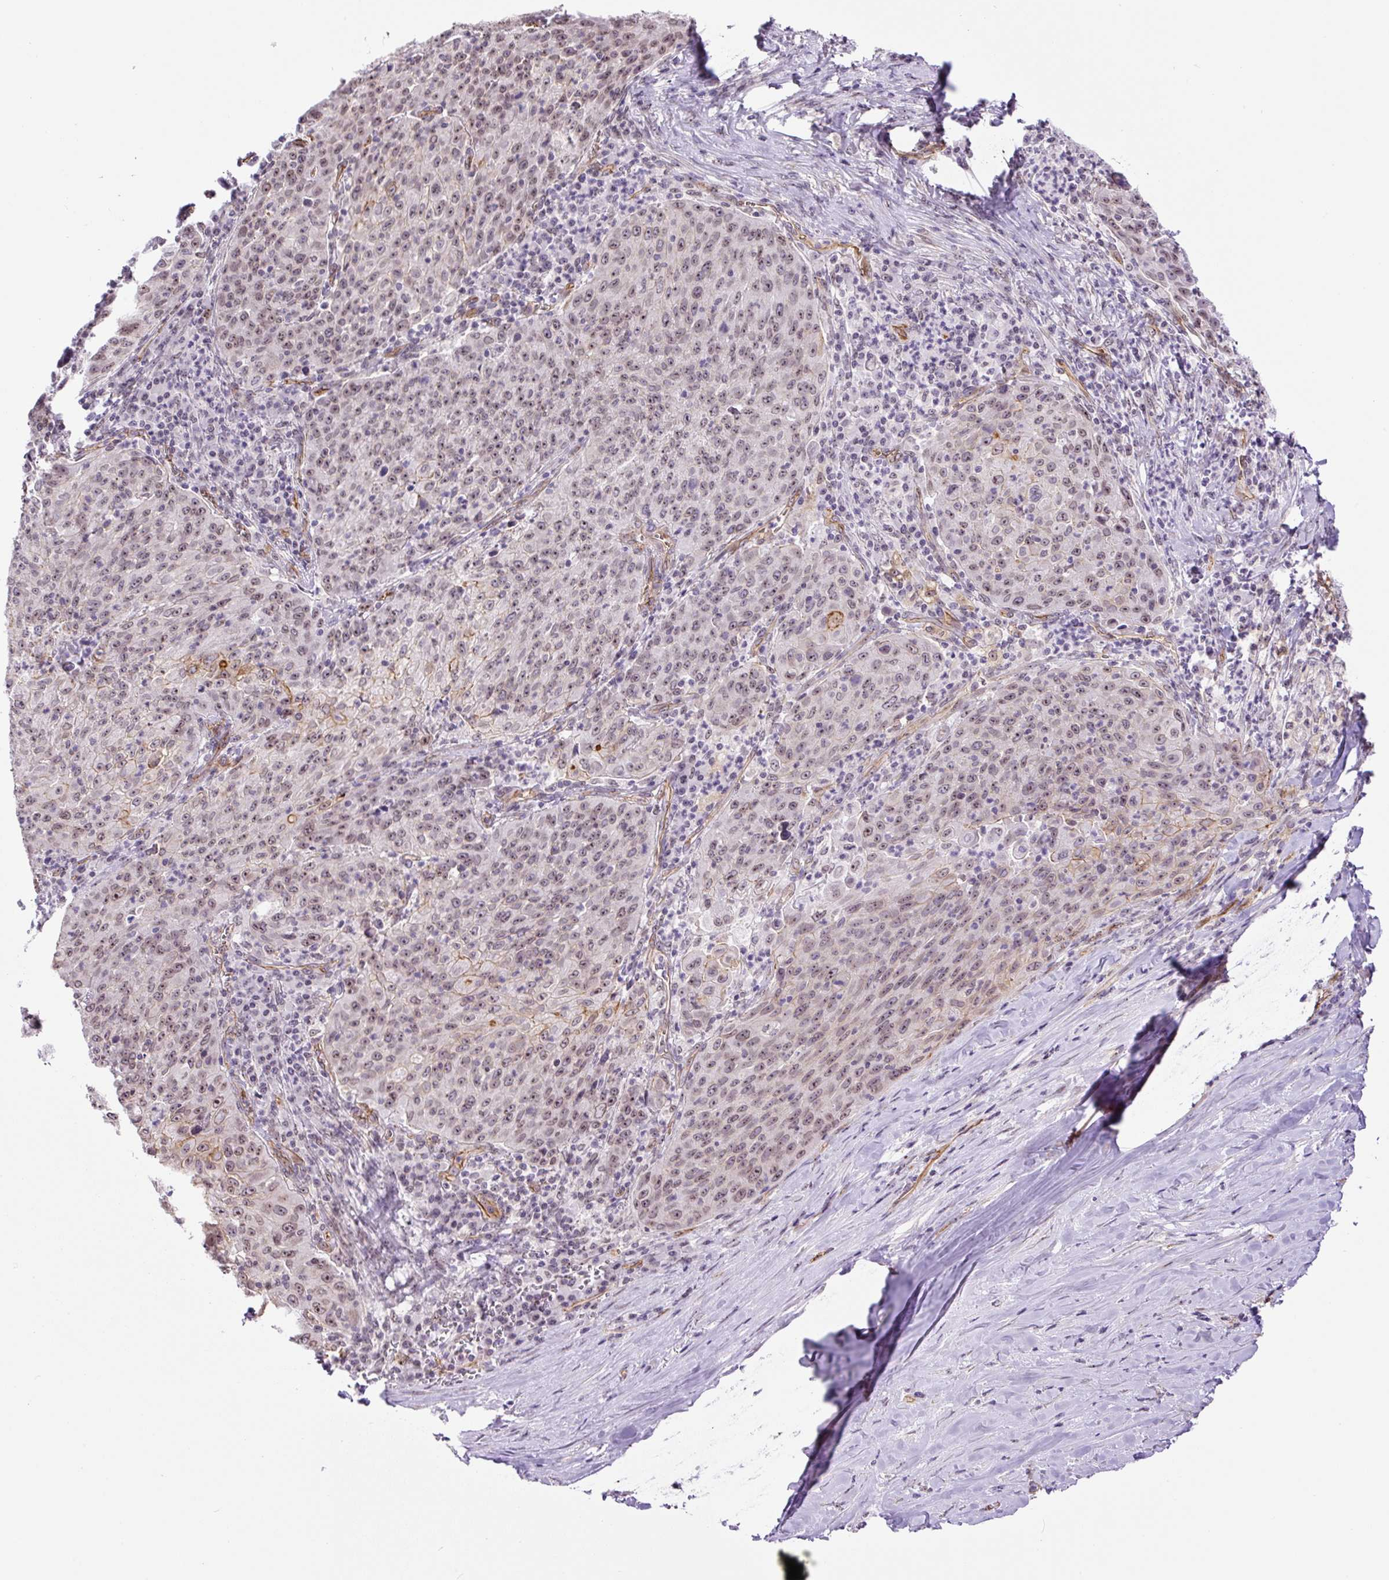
{"staining": {"intensity": "weak", "quantity": "<25%", "location": "nuclear"}, "tissue": "lung cancer", "cell_type": "Tumor cells", "image_type": "cancer", "snomed": [{"axis": "morphology", "description": "Squamous cell carcinoma, NOS"}, {"axis": "morphology", "description": "Squamous cell carcinoma, metastatic, NOS"}, {"axis": "topography", "description": "Bronchus"}, {"axis": "topography", "description": "Lung"}], "caption": "The micrograph shows no staining of tumor cells in lung cancer (metastatic squamous cell carcinoma).", "gene": "MYO5C", "patient": {"sex": "male", "age": 62}}